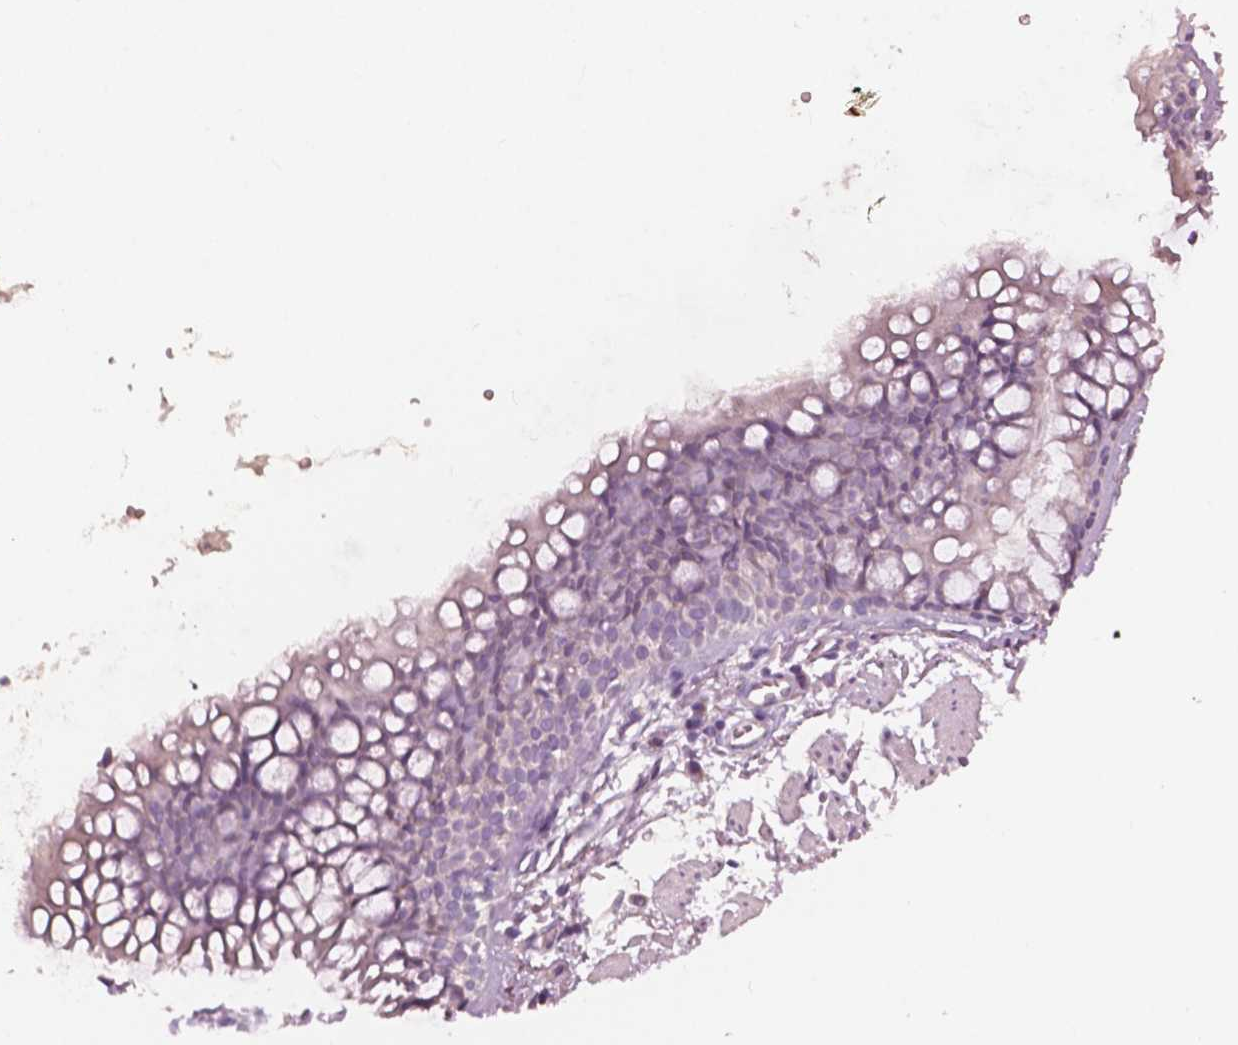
{"staining": {"intensity": "negative", "quantity": "none", "location": "none"}, "tissue": "adipose tissue", "cell_type": "Adipocytes", "image_type": "normal", "snomed": [{"axis": "morphology", "description": "Normal tissue, NOS"}, {"axis": "topography", "description": "Cartilage tissue"}, {"axis": "topography", "description": "Bronchus"}], "caption": "Immunohistochemistry (IHC) of benign human adipose tissue displays no positivity in adipocytes. (Stains: DAB (3,3'-diaminobenzidine) immunohistochemistry (IHC) with hematoxylin counter stain, Microscopy: brightfield microscopy at high magnification).", "gene": "PLA2R1", "patient": {"sex": "female", "age": 79}}